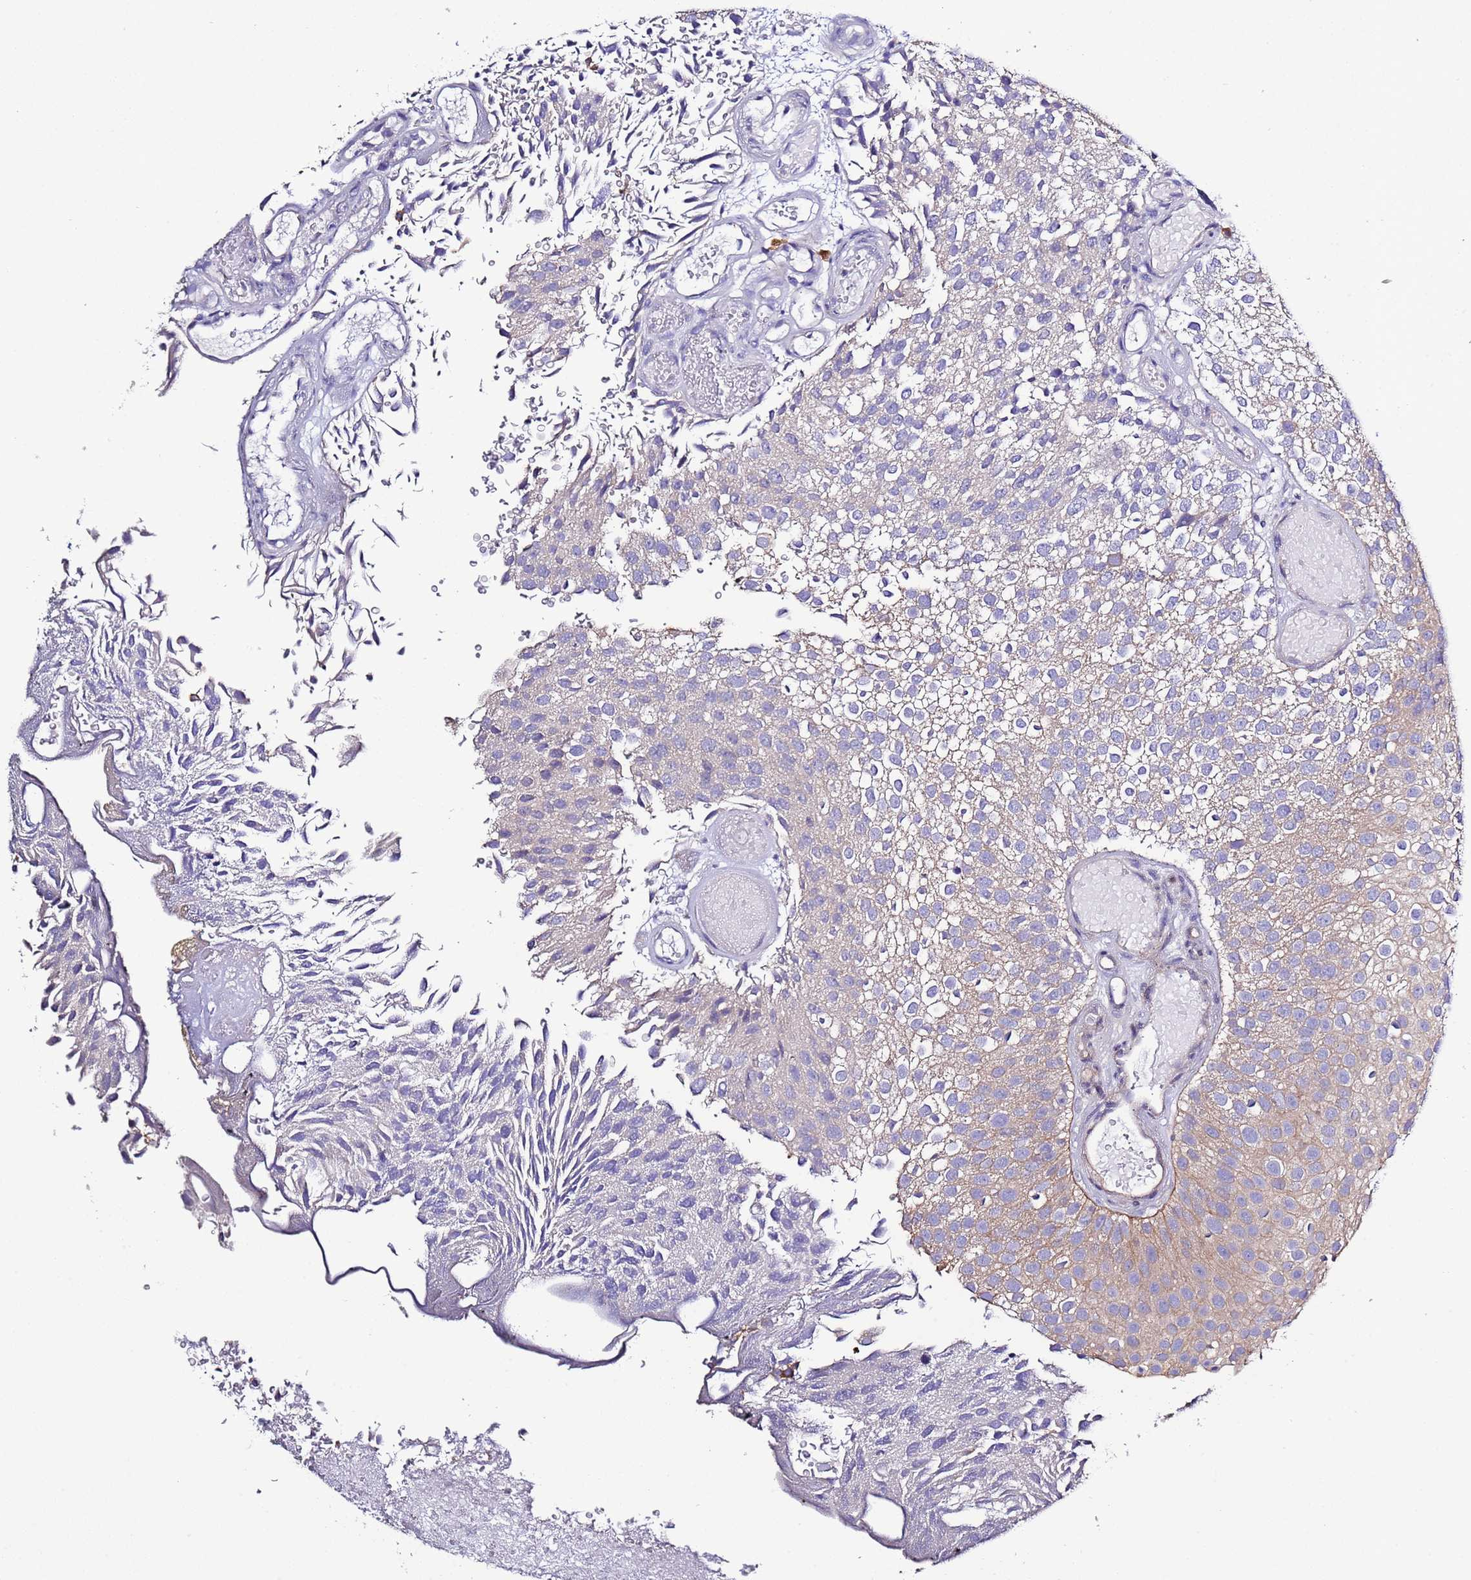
{"staining": {"intensity": "weak", "quantity": "25%-75%", "location": "cytoplasmic/membranous"}, "tissue": "urothelial cancer", "cell_type": "Tumor cells", "image_type": "cancer", "snomed": [{"axis": "morphology", "description": "Urothelial carcinoma, Low grade"}, {"axis": "topography", "description": "Urinary bladder"}], "caption": "Immunohistochemical staining of urothelial carcinoma (low-grade) exhibits low levels of weak cytoplasmic/membranous protein staining in approximately 25%-75% of tumor cells.", "gene": "SPCS1", "patient": {"sex": "male", "age": 78}}